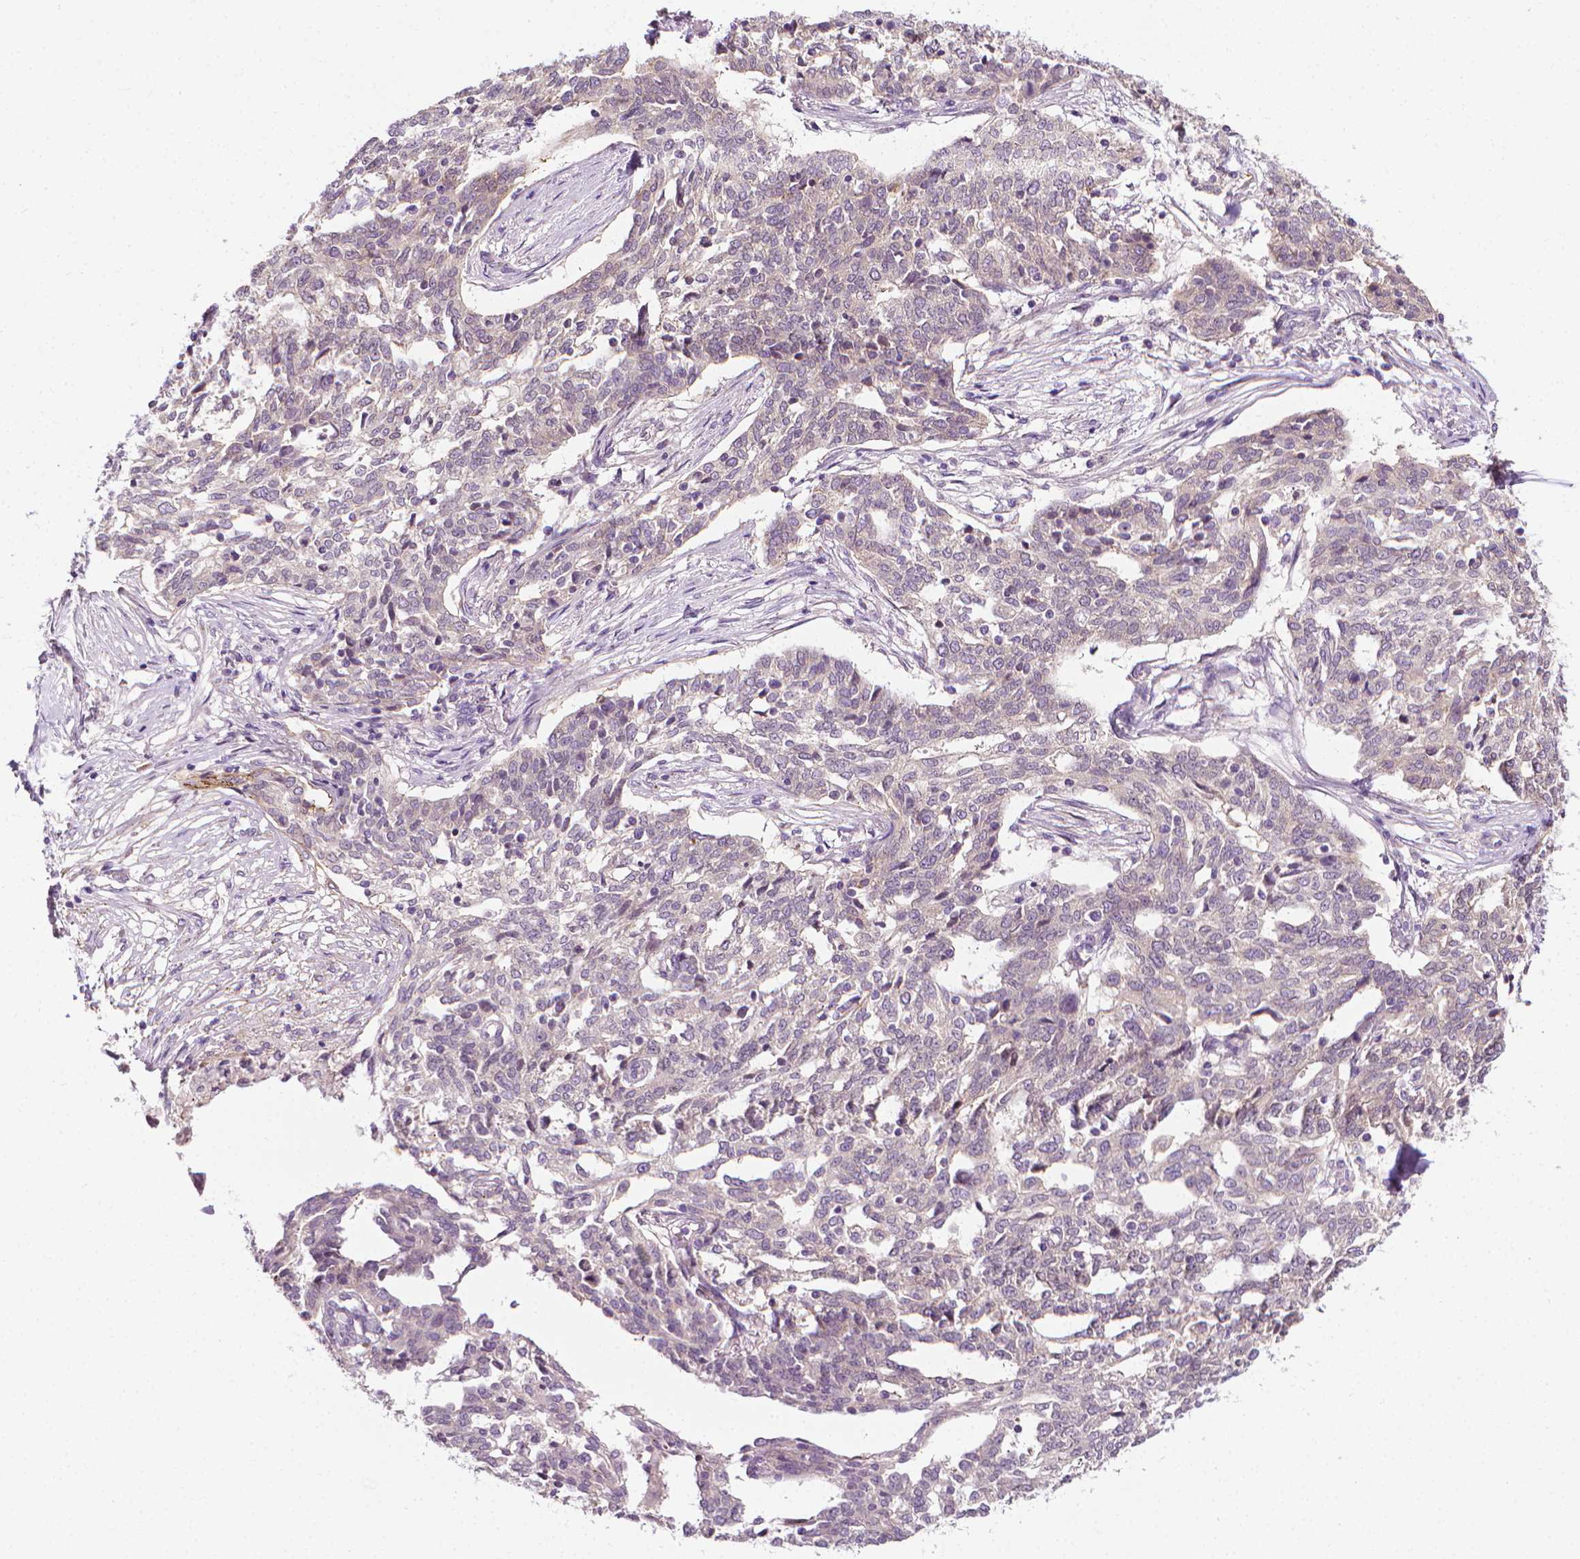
{"staining": {"intensity": "negative", "quantity": "none", "location": "none"}, "tissue": "ovarian cancer", "cell_type": "Tumor cells", "image_type": "cancer", "snomed": [{"axis": "morphology", "description": "Cystadenocarcinoma, serous, NOS"}, {"axis": "topography", "description": "Ovary"}], "caption": "The immunohistochemistry (IHC) image has no significant positivity in tumor cells of ovarian cancer (serous cystadenocarcinoma) tissue.", "gene": "MCOLN3", "patient": {"sex": "female", "age": 67}}